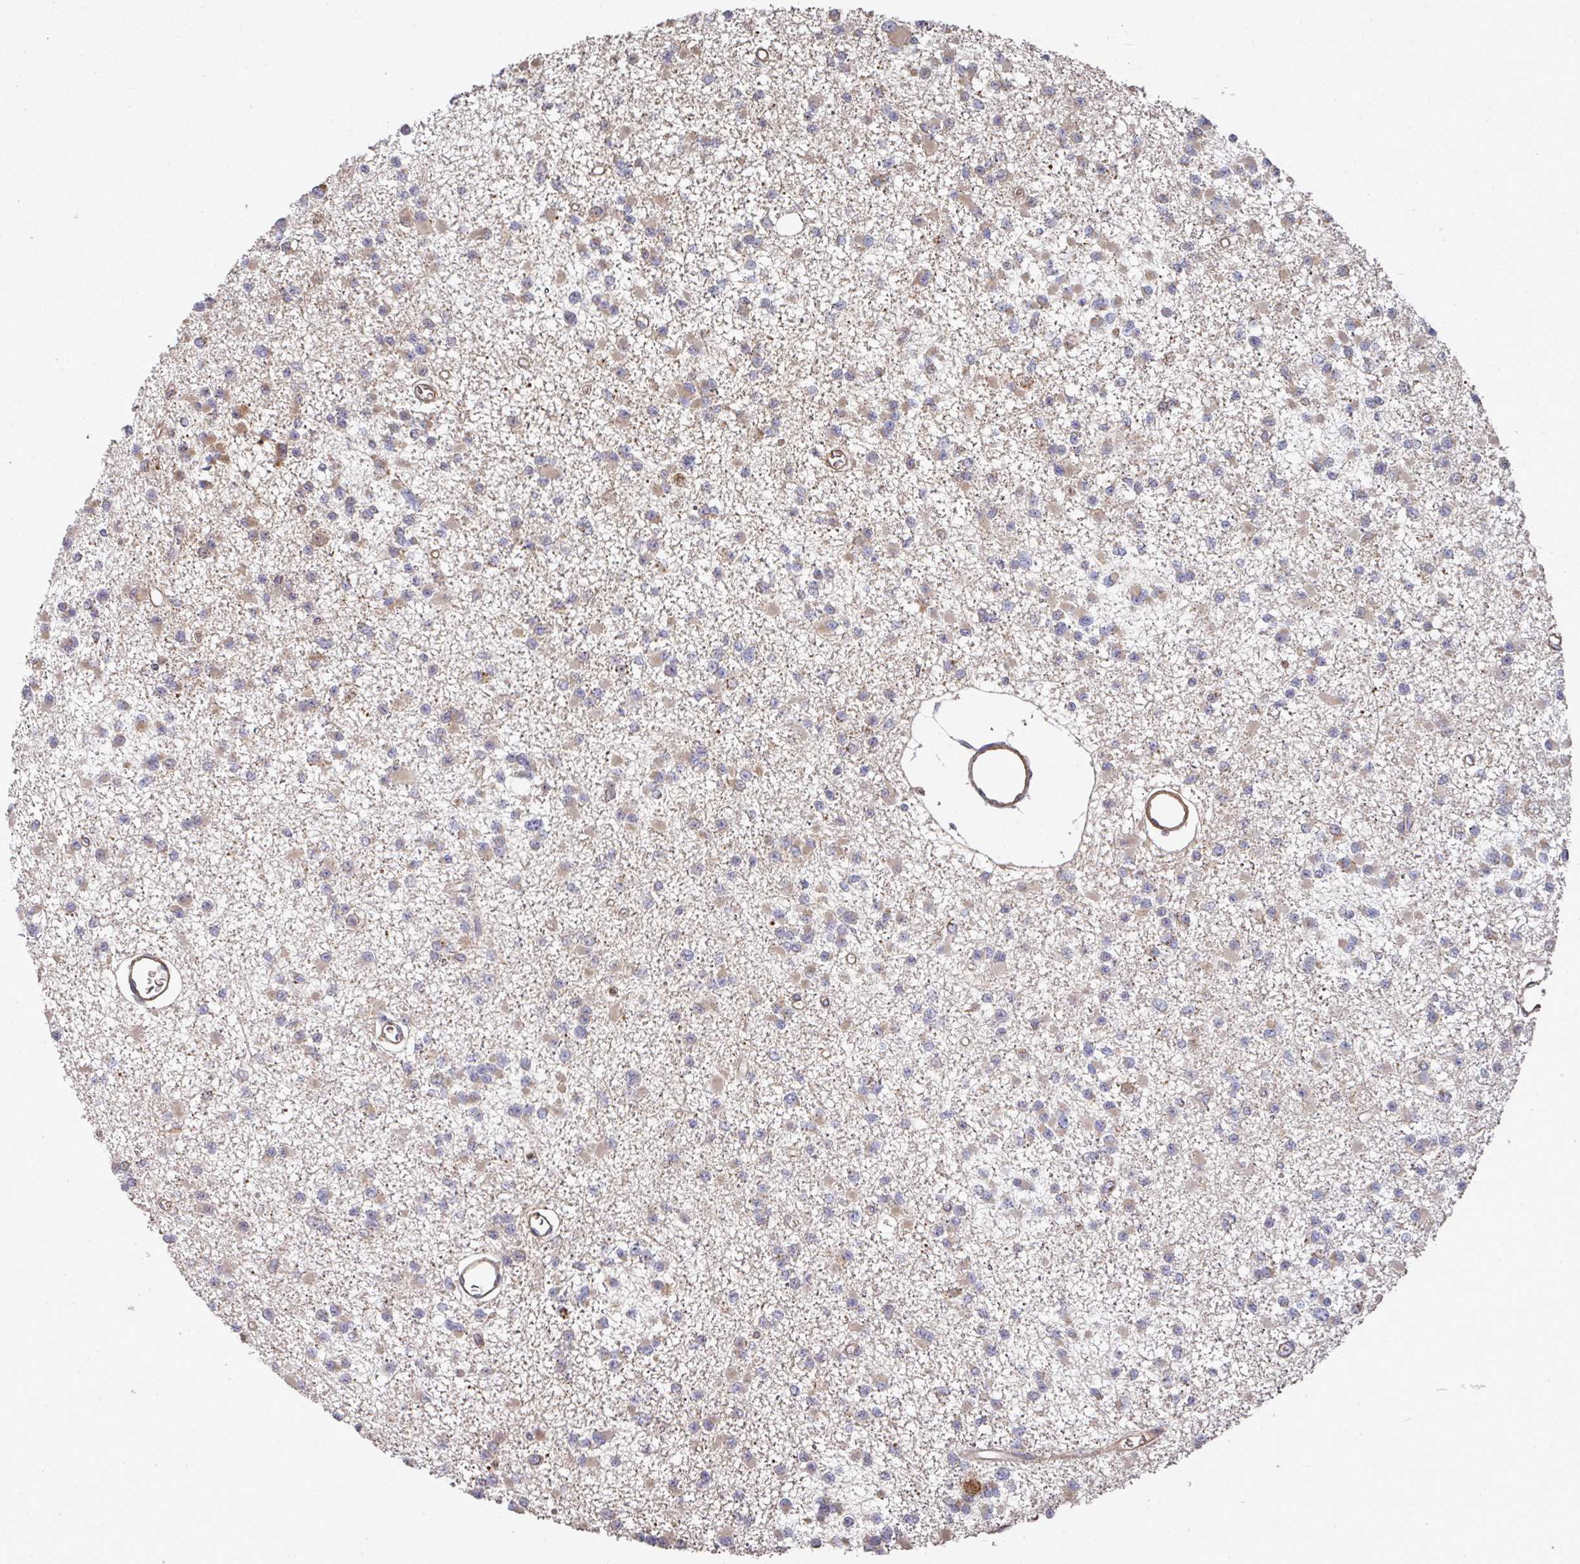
{"staining": {"intensity": "weak", "quantity": "25%-75%", "location": "cytoplasmic/membranous"}, "tissue": "glioma", "cell_type": "Tumor cells", "image_type": "cancer", "snomed": [{"axis": "morphology", "description": "Glioma, malignant, Low grade"}, {"axis": "topography", "description": "Brain"}], "caption": "Tumor cells exhibit low levels of weak cytoplasmic/membranous expression in approximately 25%-75% of cells in human glioma. (DAB (3,3'-diaminobenzidine) = brown stain, brightfield microscopy at high magnification).", "gene": "EDEM2", "patient": {"sex": "female", "age": 22}}